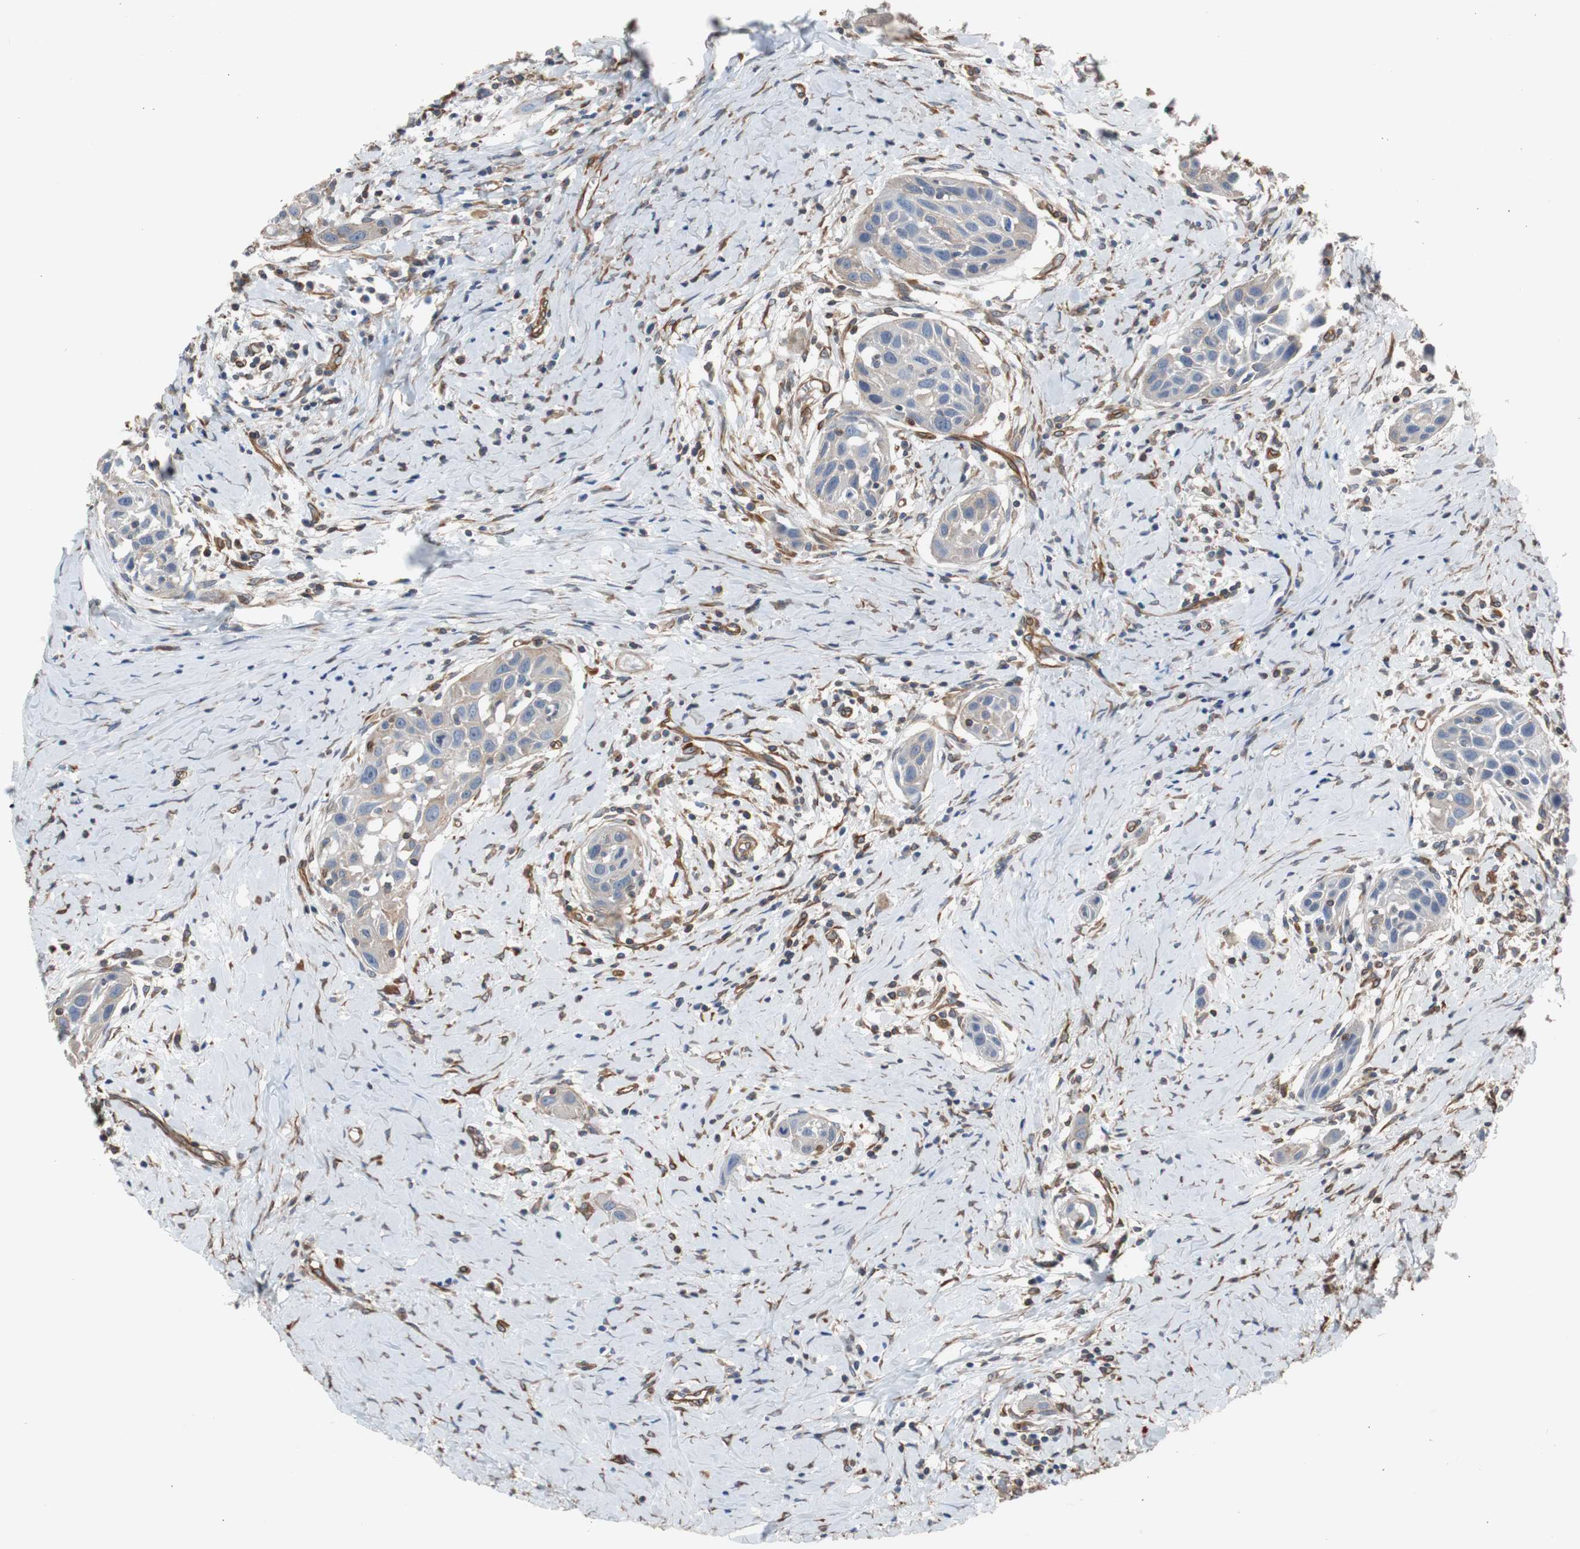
{"staining": {"intensity": "weak", "quantity": "<25%", "location": "cytoplasmic/membranous"}, "tissue": "head and neck cancer", "cell_type": "Tumor cells", "image_type": "cancer", "snomed": [{"axis": "morphology", "description": "Squamous cell carcinoma, NOS"}, {"axis": "topography", "description": "Oral tissue"}, {"axis": "topography", "description": "Head-Neck"}], "caption": "Head and neck squamous cell carcinoma was stained to show a protein in brown. There is no significant positivity in tumor cells.", "gene": "KIF3B", "patient": {"sex": "female", "age": 50}}